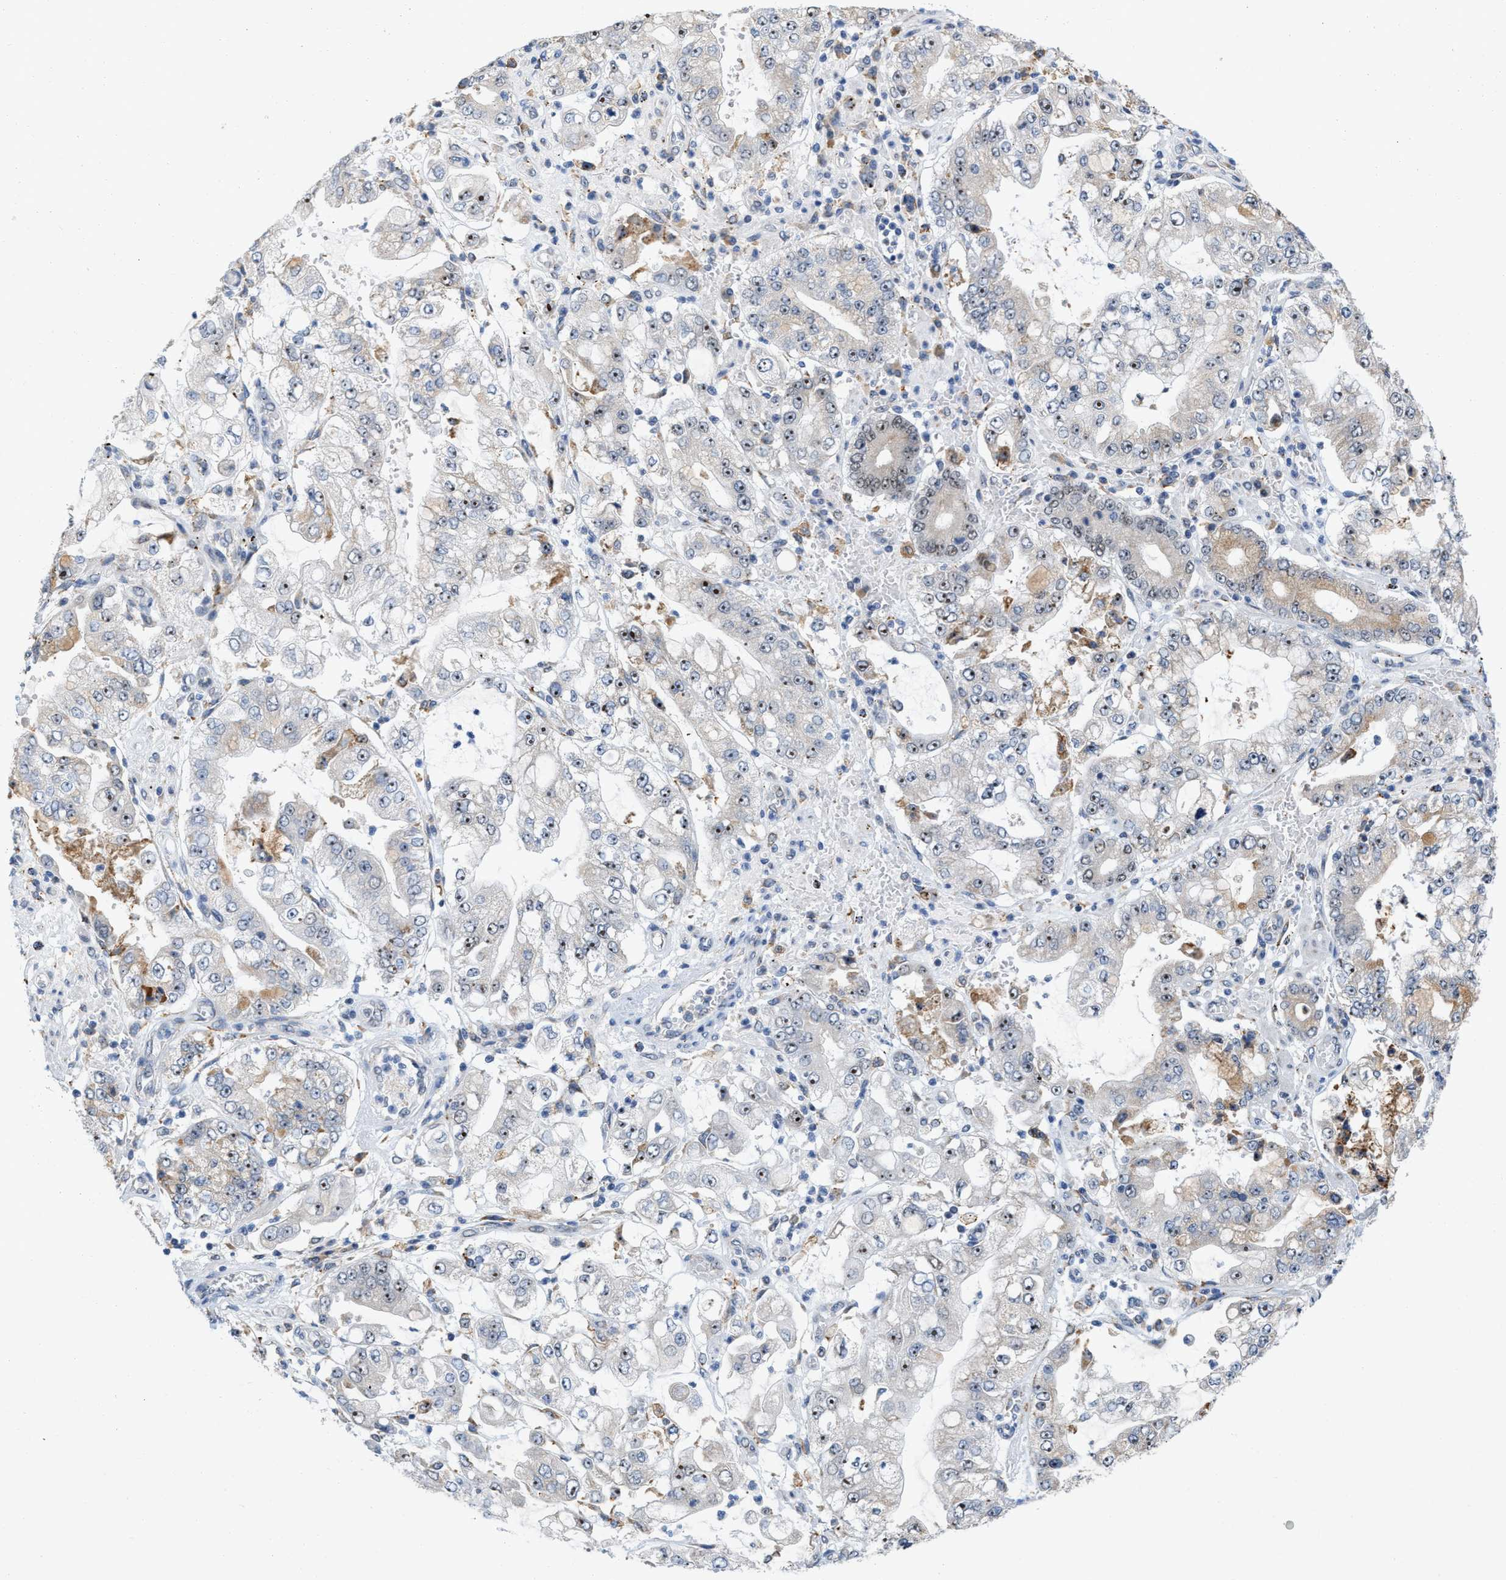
{"staining": {"intensity": "moderate", "quantity": "25%-75%", "location": "nuclear"}, "tissue": "stomach cancer", "cell_type": "Tumor cells", "image_type": "cancer", "snomed": [{"axis": "morphology", "description": "Adenocarcinoma, NOS"}, {"axis": "topography", "description": "Stomach"}], "caption": "About 25%-75% of tumor cells in human stomach cancer display moderate nuclear protein positivity as visualized by brown immunohistochemical staining.", "gene": "ELAC2", "patient": {"sex": "male", "age": 76}}